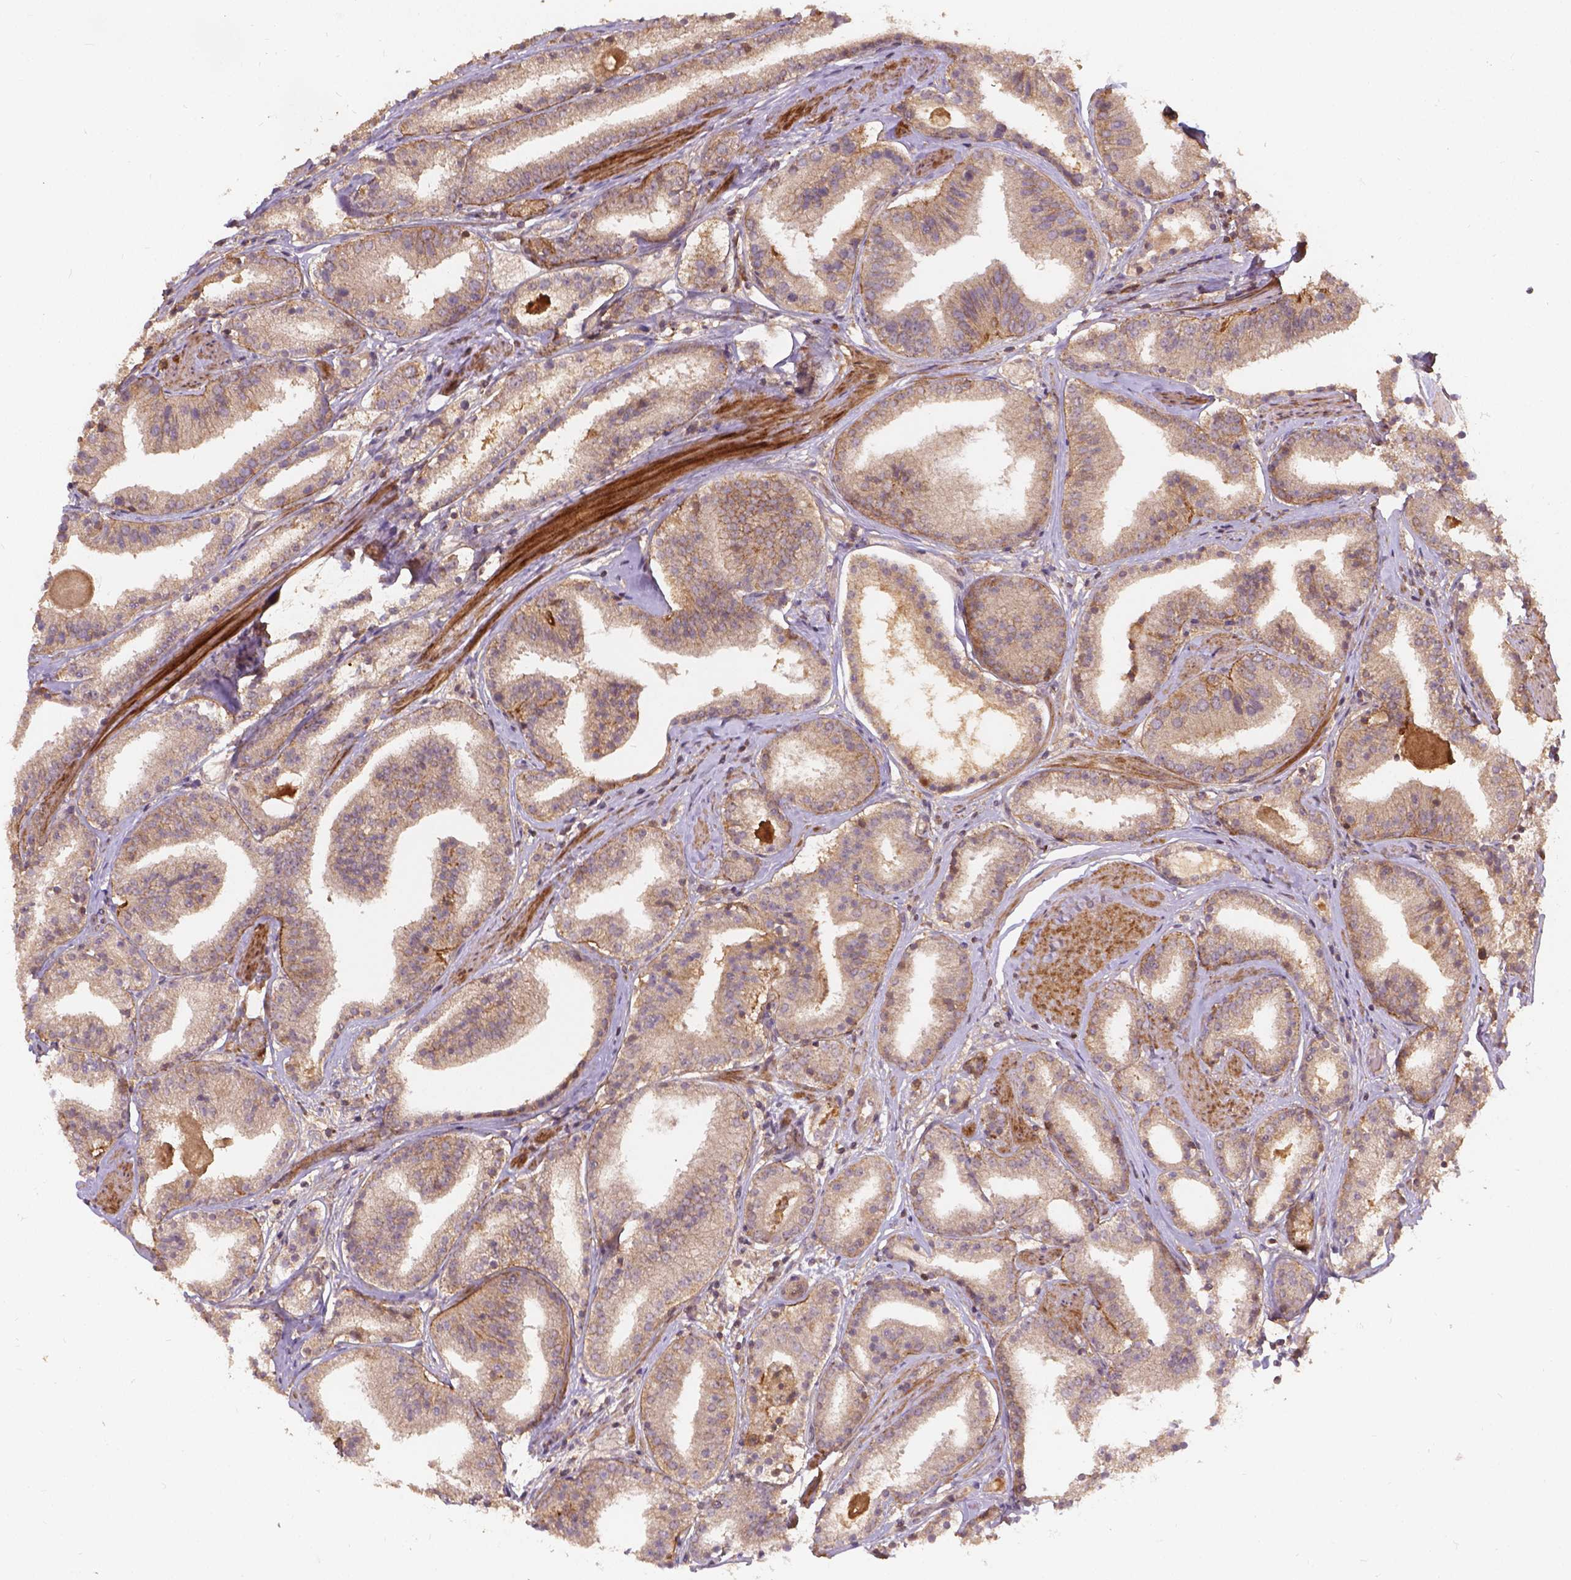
{"staining": {"intensity": "weak", "quantity": ">75%", "location": "cytoplasmic/membranous"}, "tissue": "prostate cancer", "cell_type": "Tumor cells", "image_type": "cancer", "snomed": [{"axis": "morphology", "description": "Adenocarcinoma, High grade"}, {"axis": "topography", "description": "Prostate"}], "caption": "Weak cytoplasmic/membranous positivity is appreciated in about >75% of tumor cells in prostate cancer. Nuclei are stained in blue.", "gene": "XPR1", "patient": {"sex": "male", "age": 63}}